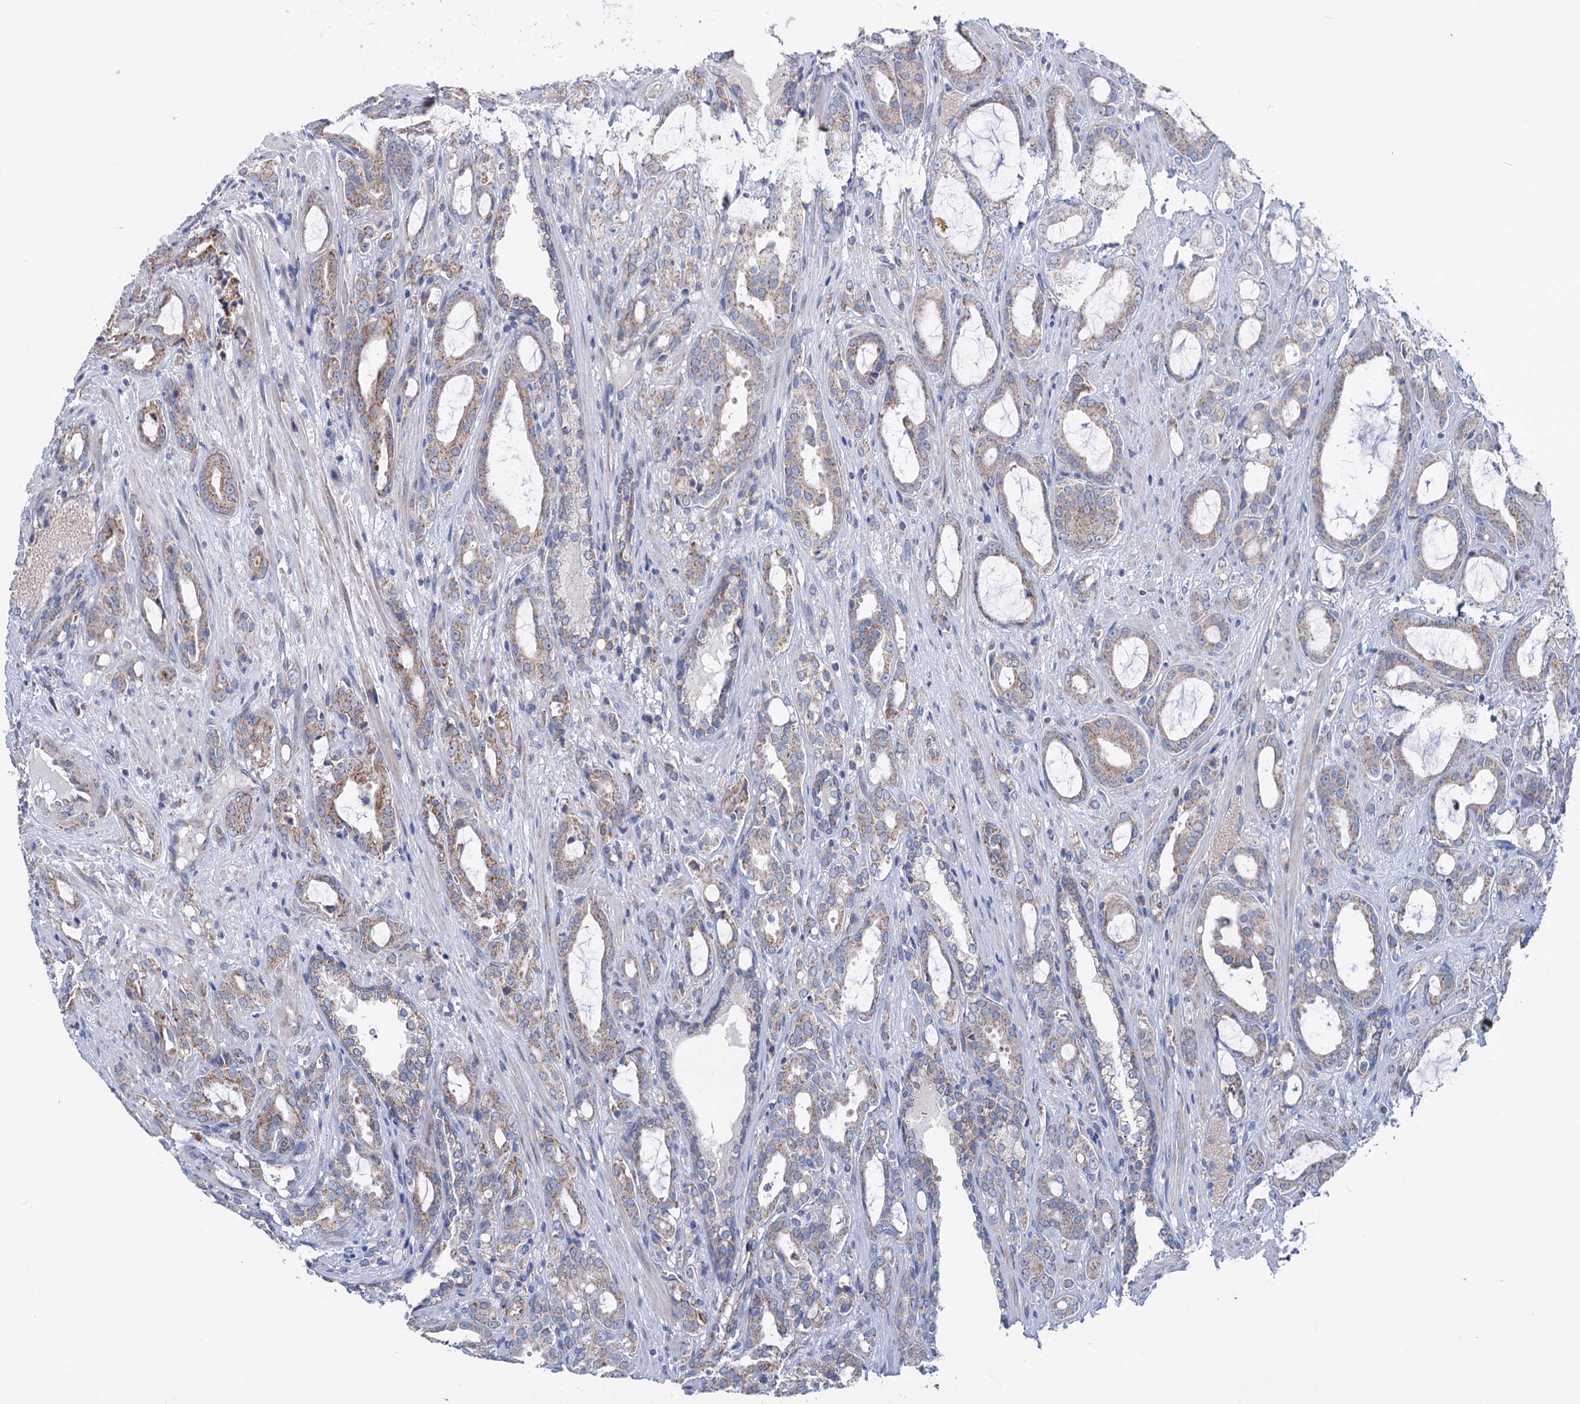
{"staining": {"intensity": "weak", "quantity": "25%-75%", "location": "cytoplasmic/membranous"}, "tissue": "prostate cancer", "cell_type": "Tumor cells", "image_type": "cancer", "snomed": [{"axis": "morphology", "description": "Adenocarcinoma, High grade"}, {"axis": "topography", "description": "Prostate"}], "caption": "High-magnification brightfield microscopy of prostate cancer (high-grade adenocarcinoma) stained with DAB (brown) and counterstained with hematoxylin (blue). tumor cells exhibit weak cytoplasmic/membranous positivity is seen in about25%-75% of cells.", "gene": "SUCLA2", "patient": {"sex": "male", "age": 72}}